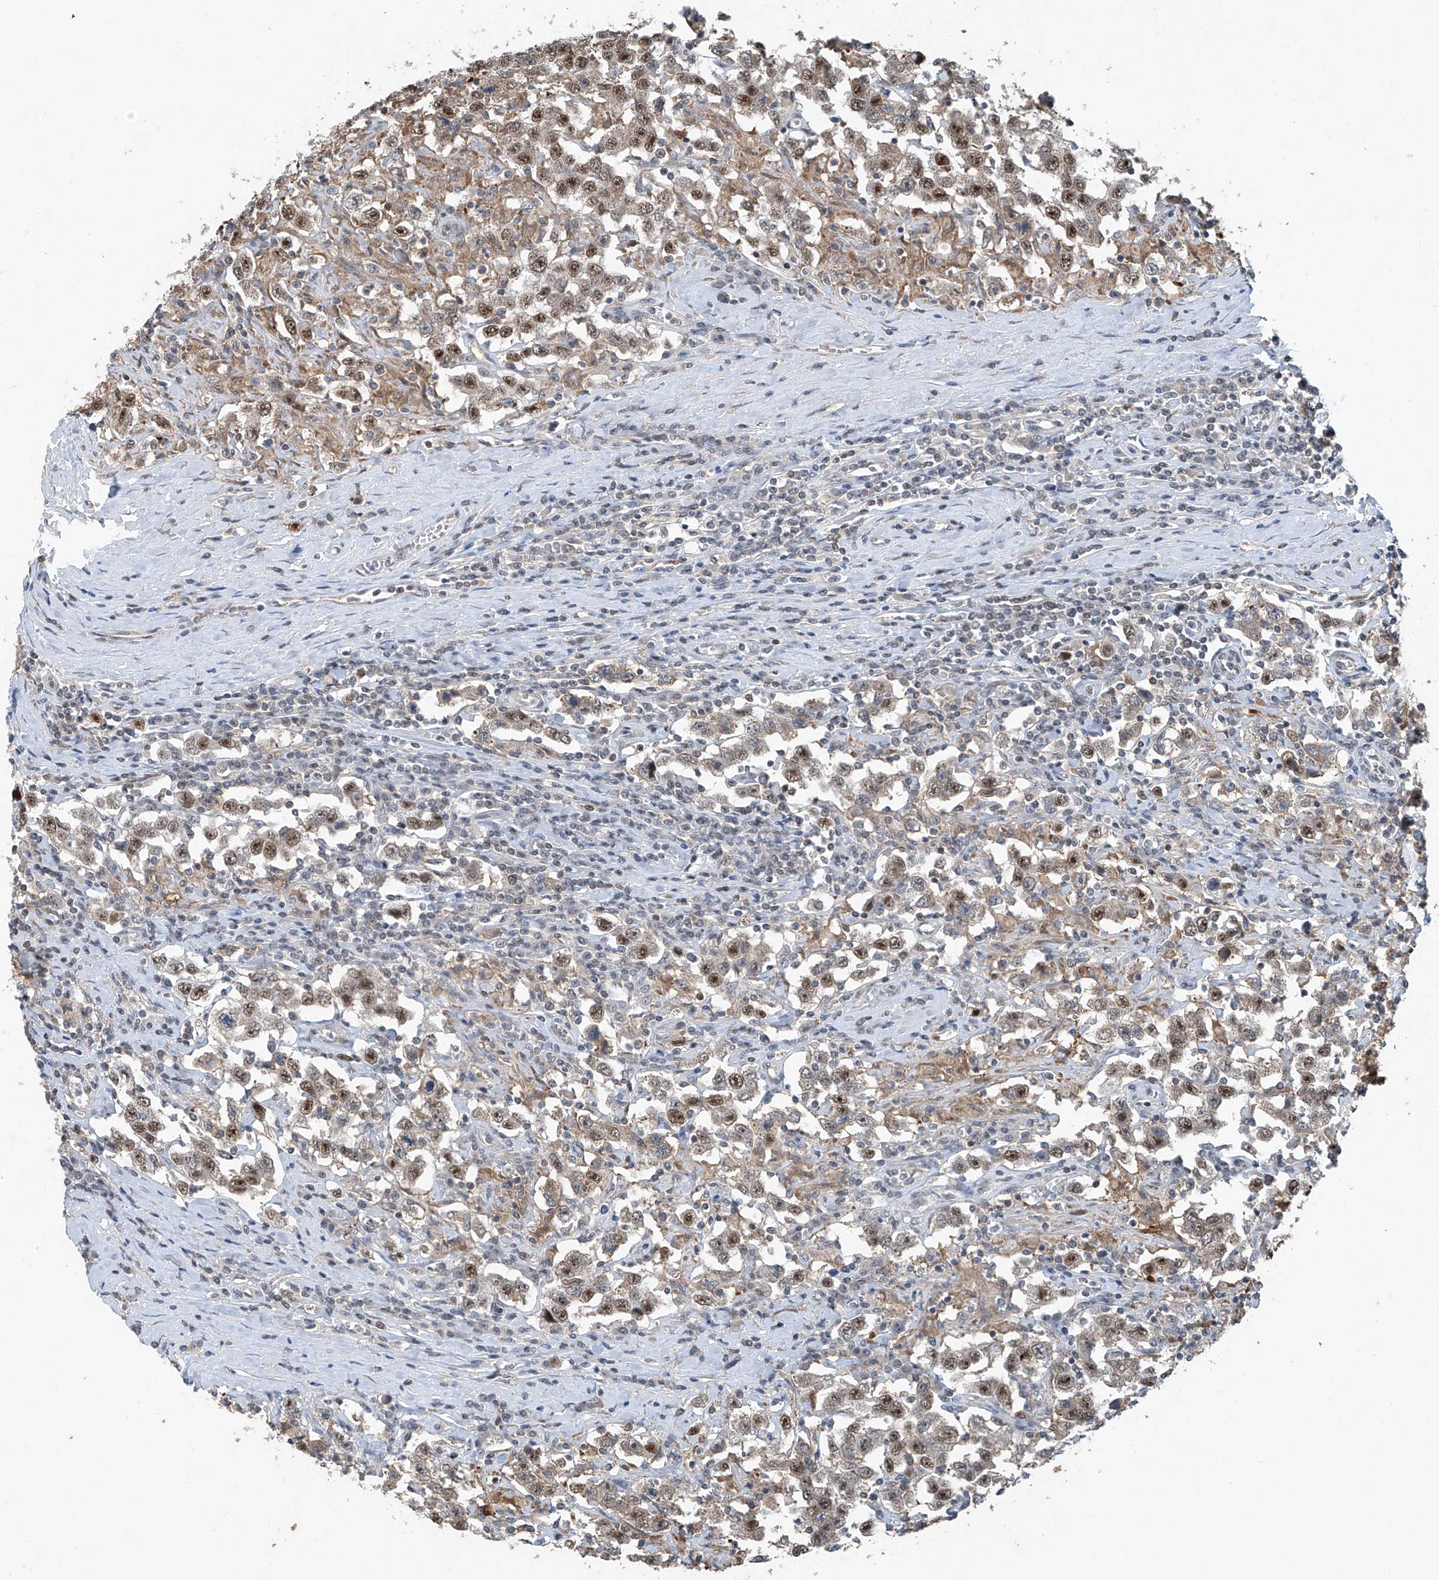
{"staining": {"intensity": "strong", "quantity": "25%-75%", "location": "nuclear"}, "tissue": "testis cancer", "cell_type": "Tumor cells", "image_type": "cancer", "snomed": [{"axis": "morphology", "description": "Seminoma, NOS"}, {"axis": "topography", "description": "Testis"}], "caption": "Immunohistochemical staining of human seminoma (testis) shows high levels of strong nuclear positivity in approximately 25%-75% of tumor cells.", "gene": "TAF8", "patient": {"sex": "male", "age": 41}}